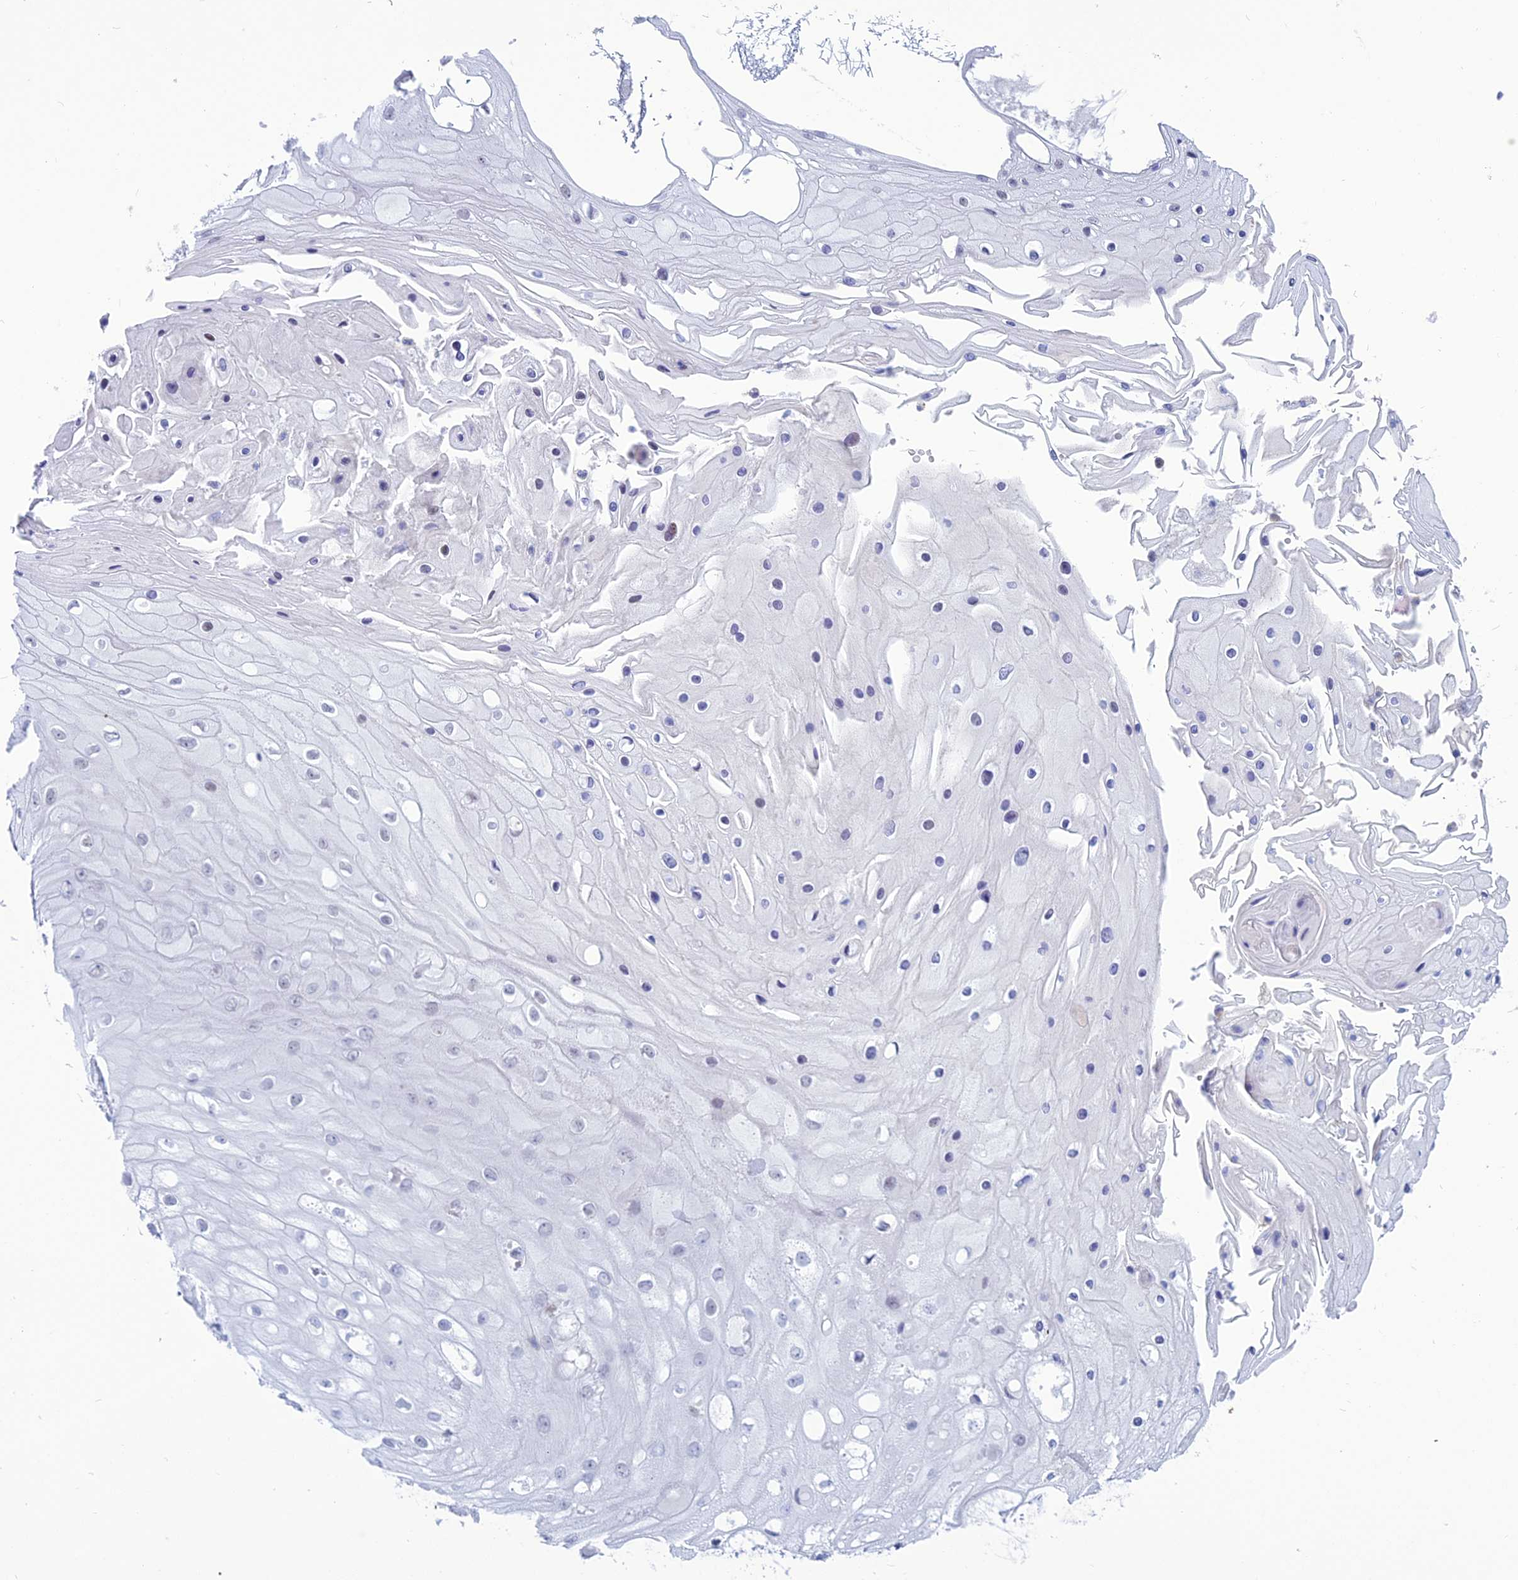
{"staining": {"intensity": "negative", "quantity": "none", "location": "none"}, "tissue": "skin cancer", "cell_type": "Tumor cells", "image_type": "cancer", "snomed": [{"axis": "morphology", "description": "Squamous cell carcinoma, NOS"}, {"axis": "topography", "description": "Skin"}], "caption": "The image displays no significant expression in tumor cells of skin squamous cell carcinoma.", "gene": "NOL4L", "patient": {"sex": "male", "age": 70}}